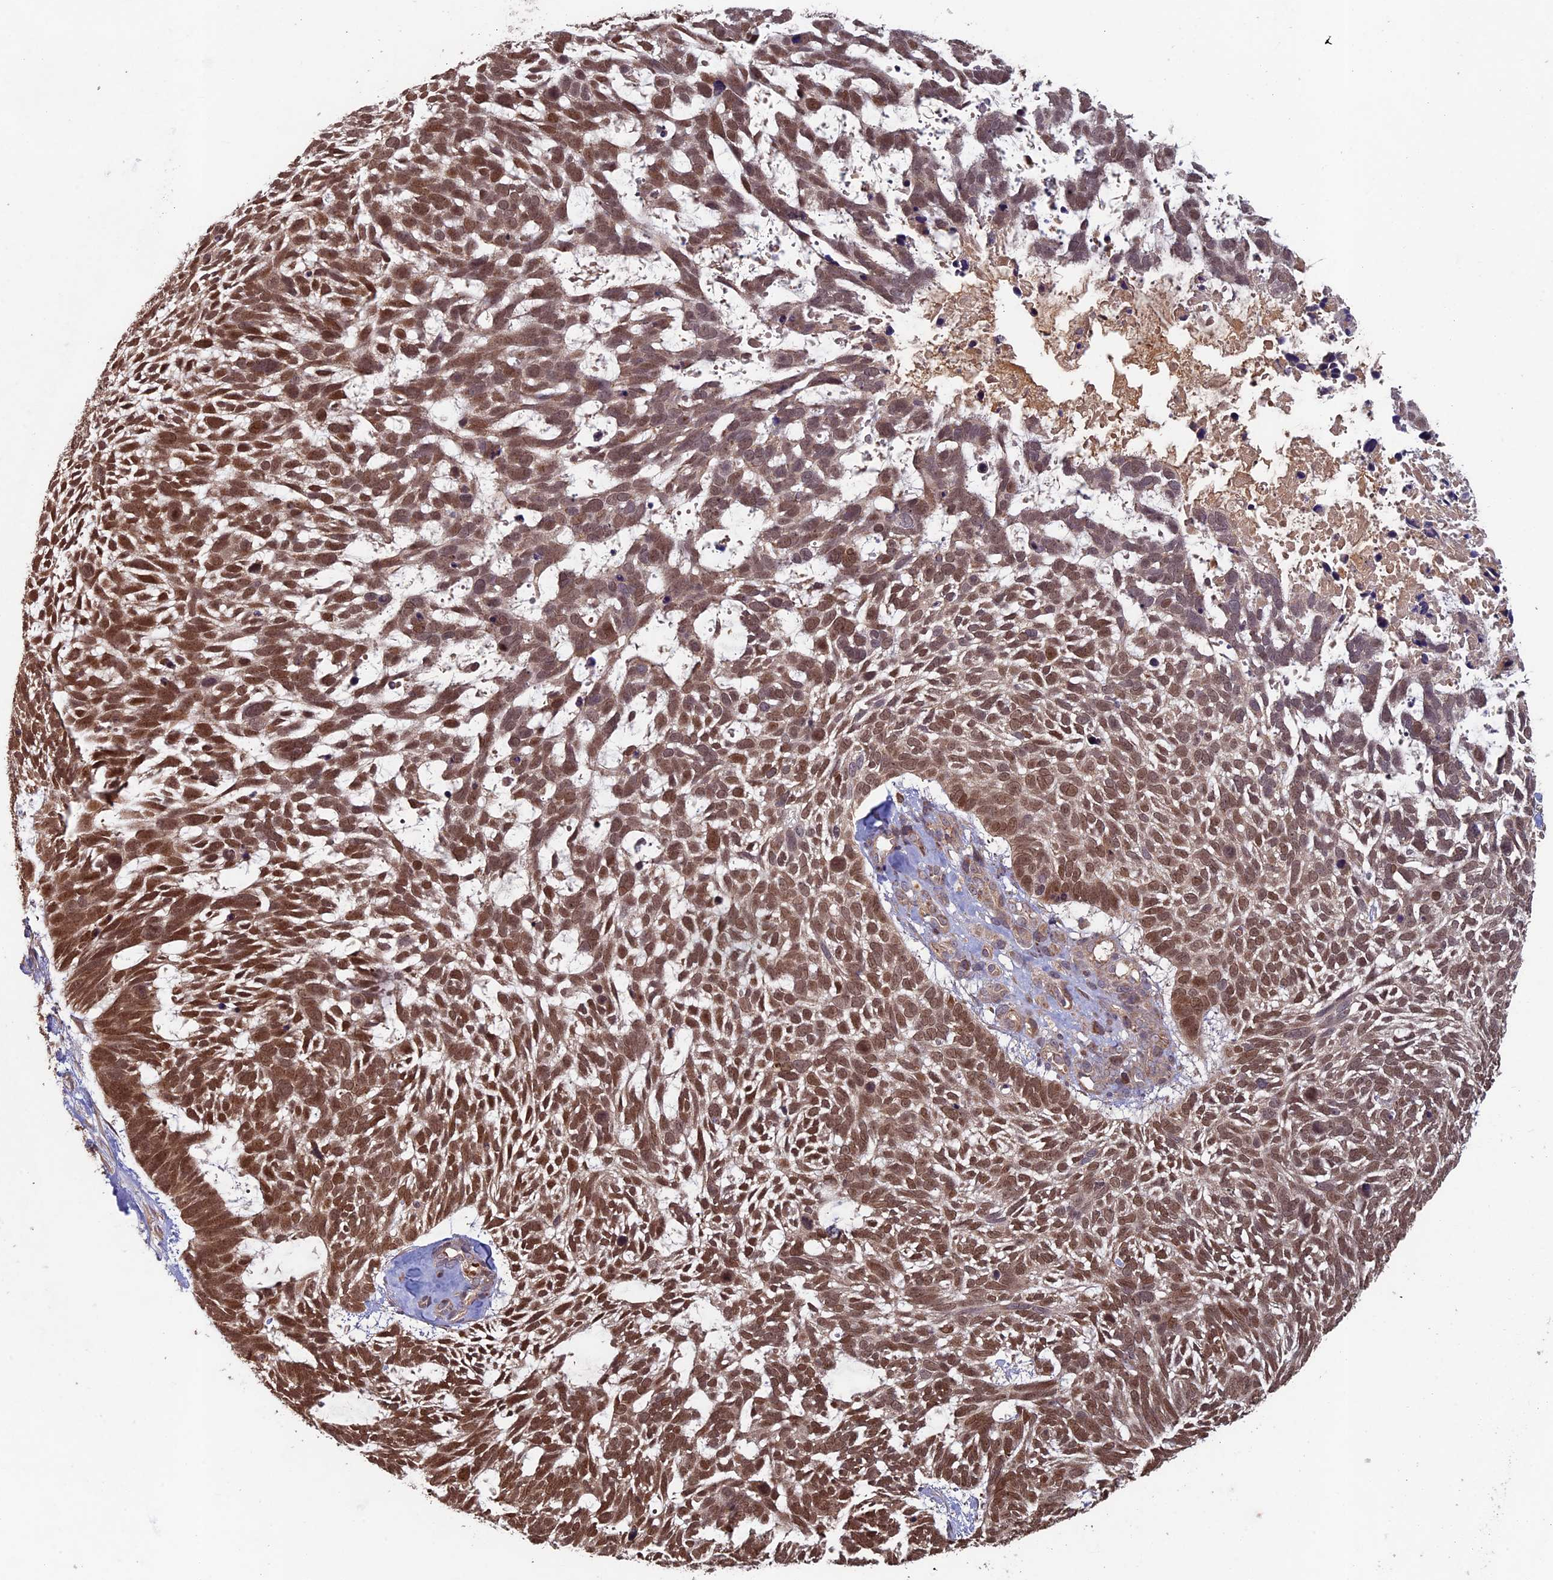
{"staining": {"intensity": "moderate", "quantity": ">75%", "location": "cytoplasmic/membranous,nuclear"}, "tissue": "skin cancer", "cell_type": "Tumor cells", "image_type": "cancer", "snomed": [{"axis": "morphology", "description": "Basal cell carcinoma"}, {"axis": "topography", "description": "Skin"}], "caption": "Brown immunohistochemical staining in skin cancer (basal cell carcinoma) reveals moderate cytoplasmic/membranous and nuclear expression in approximately >75% of tumor cells.", "gene": "RCCD1", "patient": {"sex": "male", "age": 88}}